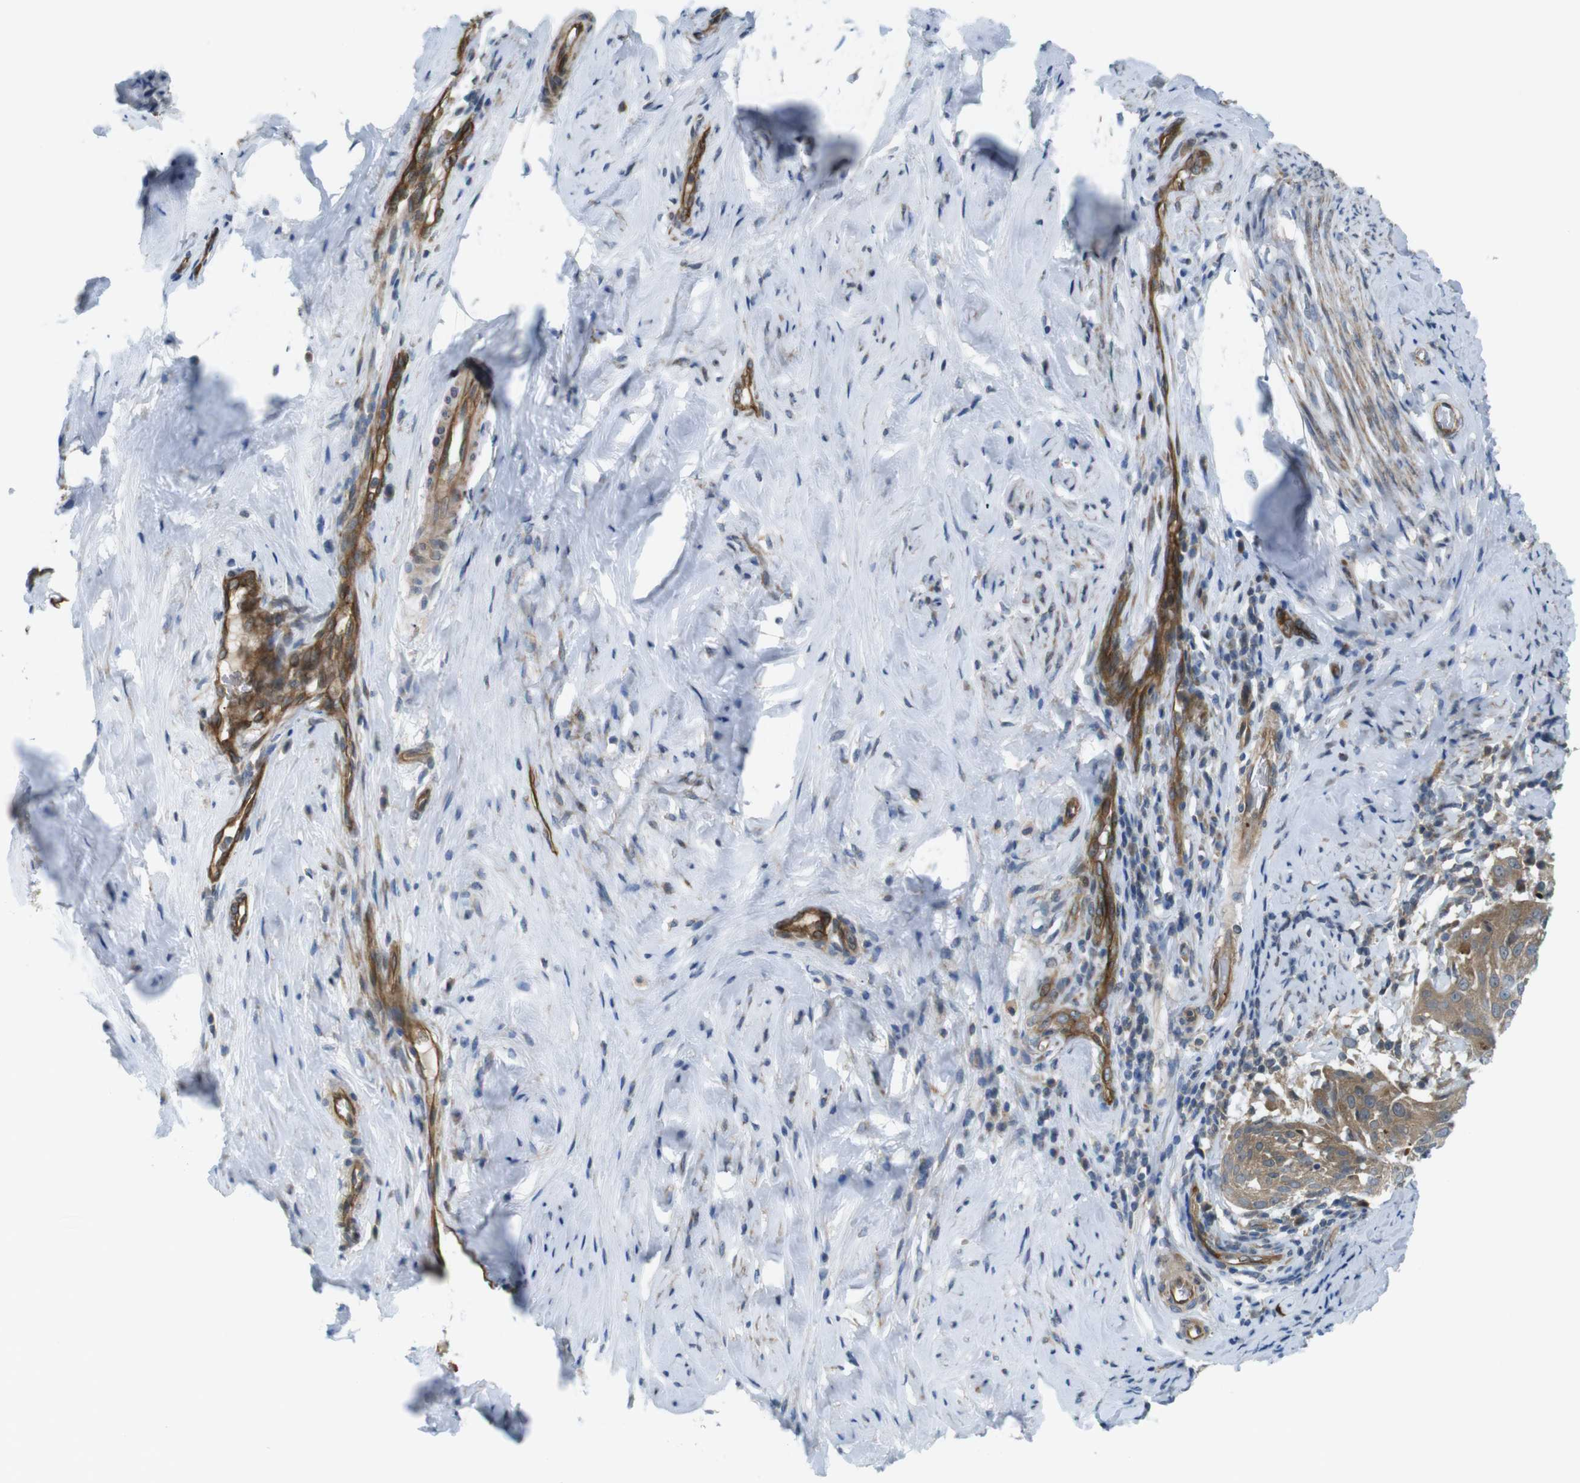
{"staining": {"intensity": "moderate", "quantity": ">75%", "location": "cytoplasmic/membranous"}, "tissue": "cervical cancer", "cell_type": "Tumor cells", "image_type": "cancer", "snomed": [{"axis": "morphology", "description": "Squamous cell carcinoma, NOS"}, {"axis": "topography", "description": "Cervix"}], "caption": "A brown stain highlights moderate cytoplasmic/membranous positivity of a protein in squamous cell carcinoma (cervical) tumor cells.", "gene": "TSC1", "patient": {"sex": "female", "age": 51}}